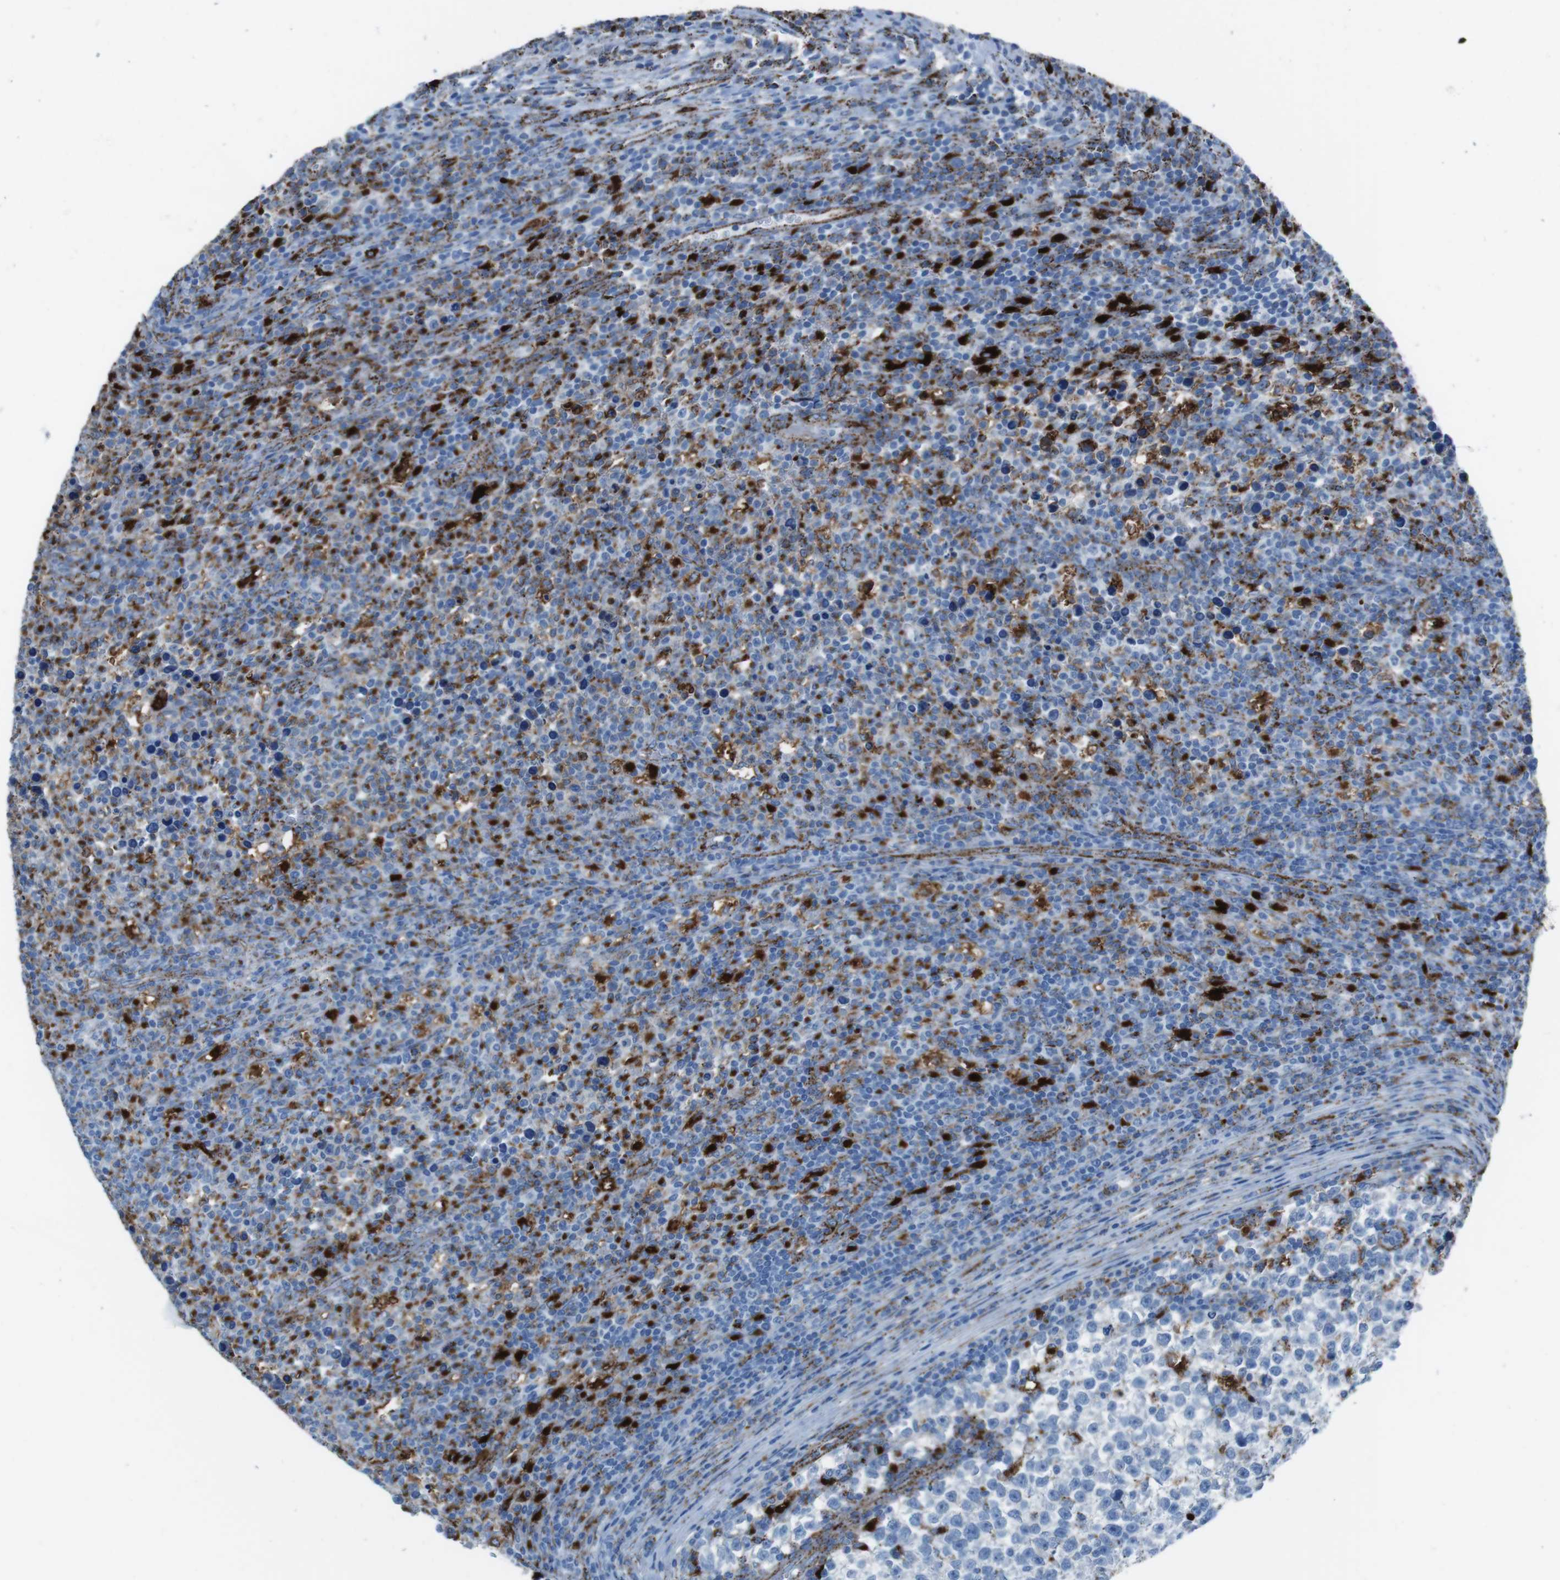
{"staining": {"intensity": "negative", "quantity": "none", "location": "none"}, "tissue": "testis cancer", "cell_type": "Tumor cells", "image_type": "cancer", "snomed": [{"axis": "morphology", "description": "Normal tissue, NOS"}, {"axis": "morphology", "description": "Seminoma, NOS"}, {"axis": "topography", "description": "Testis"}], "caption": "Tumor cells show no significant protein expression in testis cancer.", "gene": "SCARB2", "patient": {"sex": "male", "age": 43}}